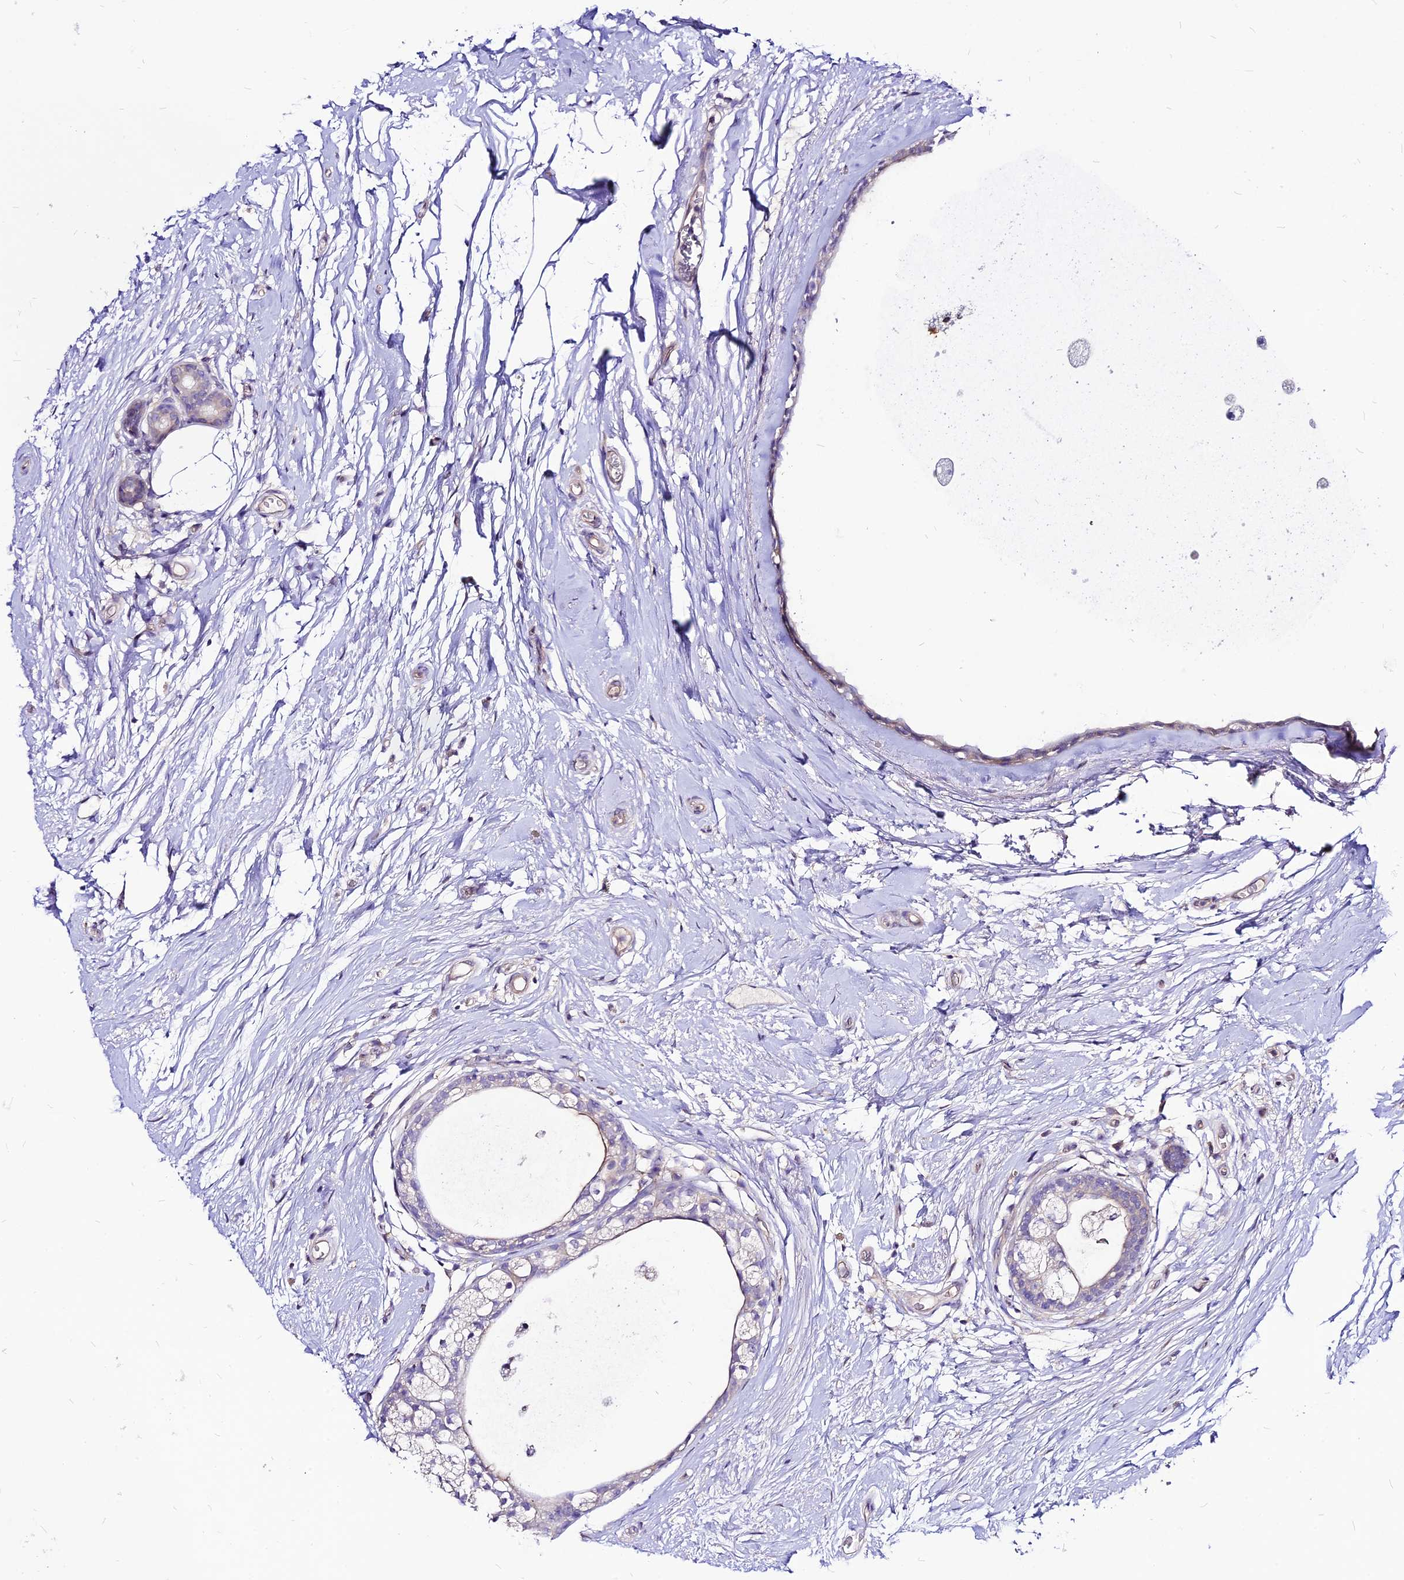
{"staining": {"intensity": "negative", "quantity": "none", "location": "none"}, "tissue": "breast cancer", "cell_type": "Tumor cells", "image_type": "cancer", "snomed": [{"axis": "morphology", "description": "Lobular carcinoma"}, {"axis": "topography", "description": "Breast"}], "caption": "Tumor cells show no significant protein staining in lobular carcinoma (breast). The staining was performed using DAB (3,3'-diaminobenzidine) to visualize the protein expression in brown, while the nuclei were stained in blue with hematoxylin (Magnification: 20x).", "gene": "CZIB", "patient": {"sex": "female", "age": 58}}